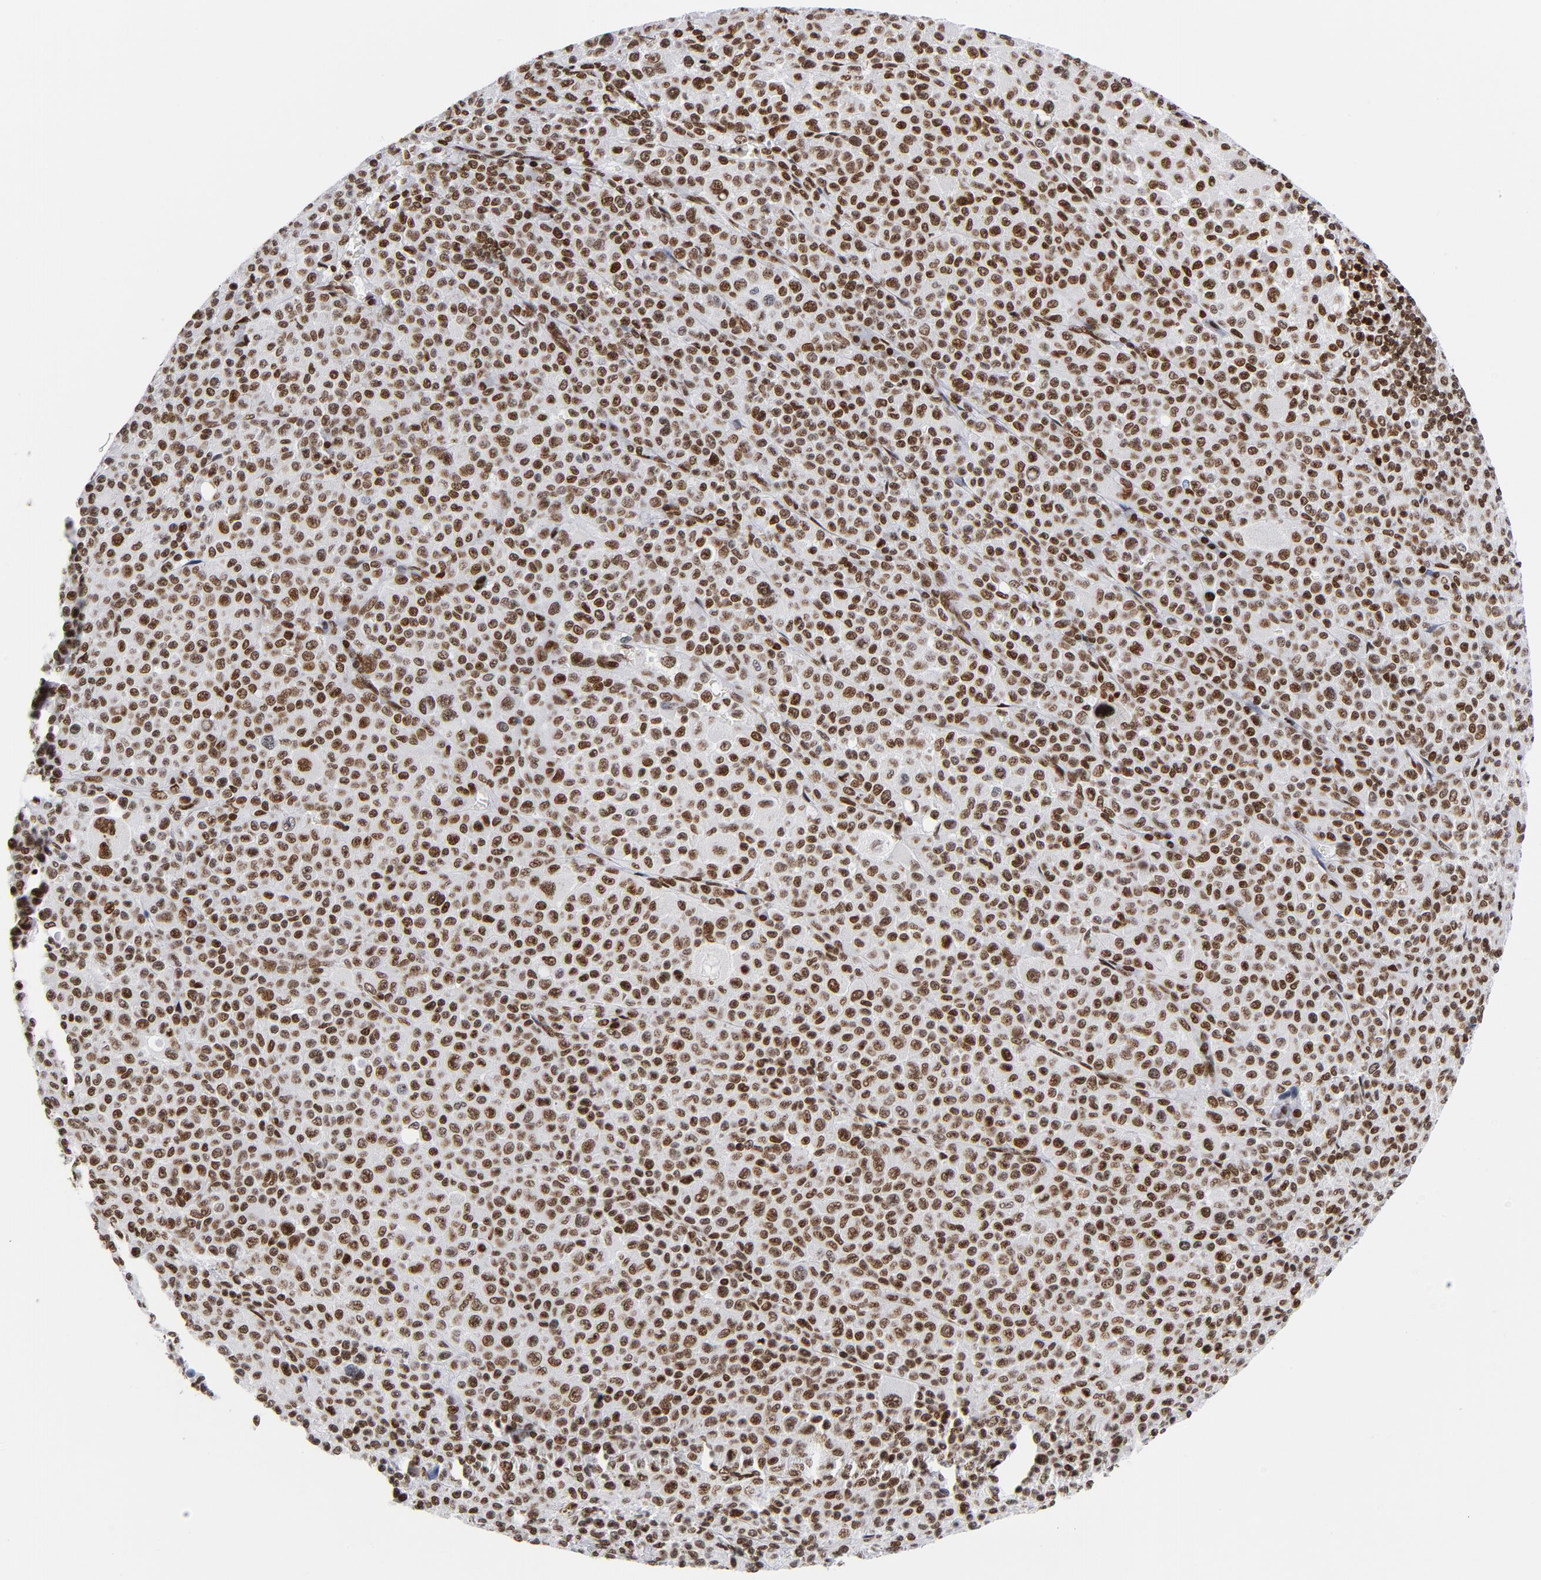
{"staining": {"intensity": "moderate", "quantity": ">75%", "location": "nuclear"}, "tissue": "melanoma", "cell_type": "Tumor cells", "image_type": "cancer", "snomed": [{"axis": "morphology", "description": "Malignant melanoma, Metastatic site"}, {"axis": "topography", "description": "Skin"}], "caption": "Immunohistochemistry (DAB) staining of malignant melanoma (metastatic site) demonstrates moderate nuclear protein expression in approximately >75% of tumor cells. (brown staining indicates protein expression, while blue staining denotes nuclei).", "gene": "TOP2B", "patient": {"sex": "female", "age": 74}}